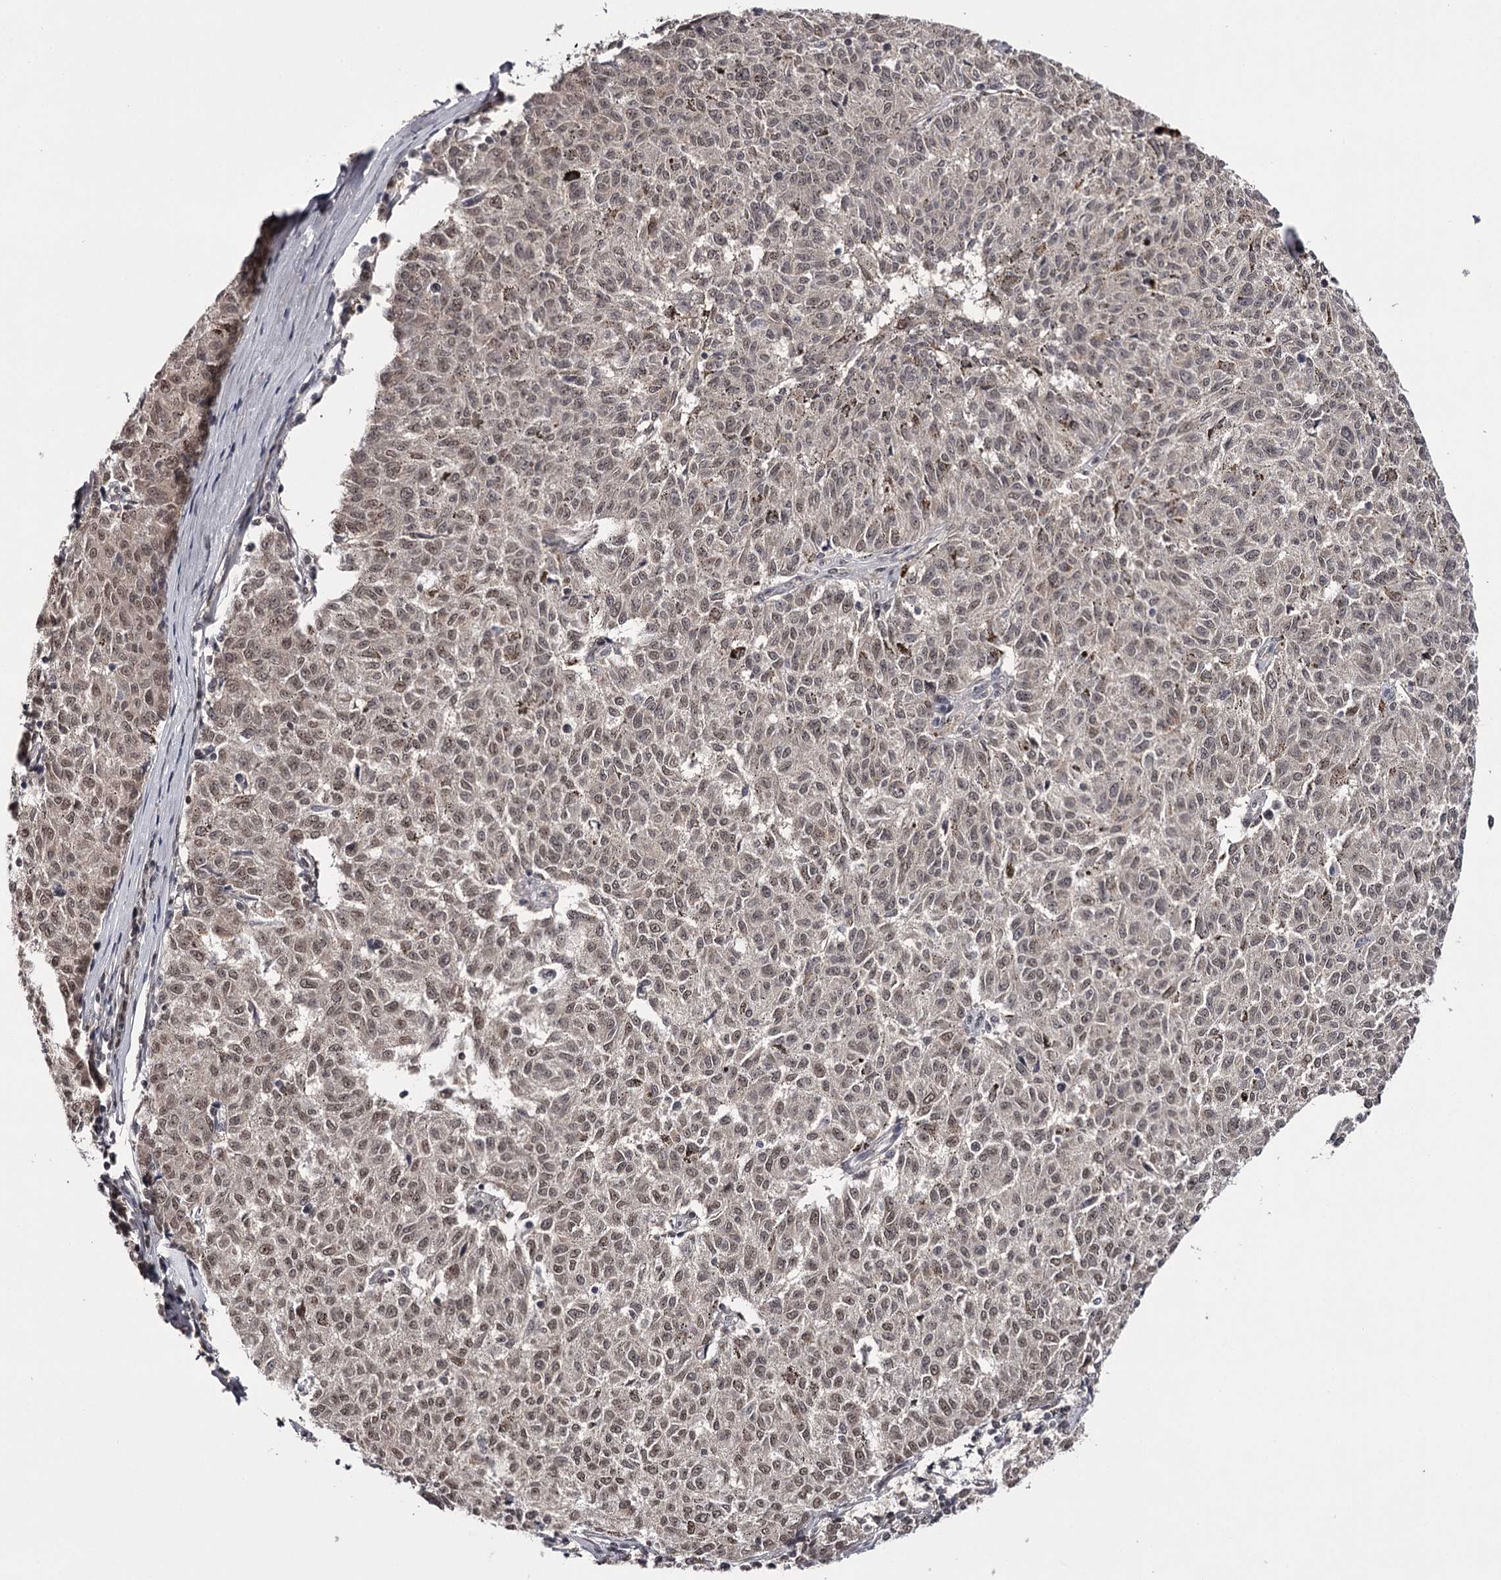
{"staining": {"intensity": "moderate", "quantity": ">75%", "location": "nuclear"}, "tissue": "melanoma", "cell_type": "Tumor cells", "image_type": "cancer", "snomed": [{"axis": "morphology", "description": "Malignant melanoma, NOS"}, {"axis": "topography", "description": "Skin"}], "caption": "This is a micrograph of immunohistochemistry (IHC) staining of malignant melanoma, which shows moderate positivity in the nuclear of tumor cells.", "gene": "TTC33", "patient": {"sex": "female", "age": 72}}